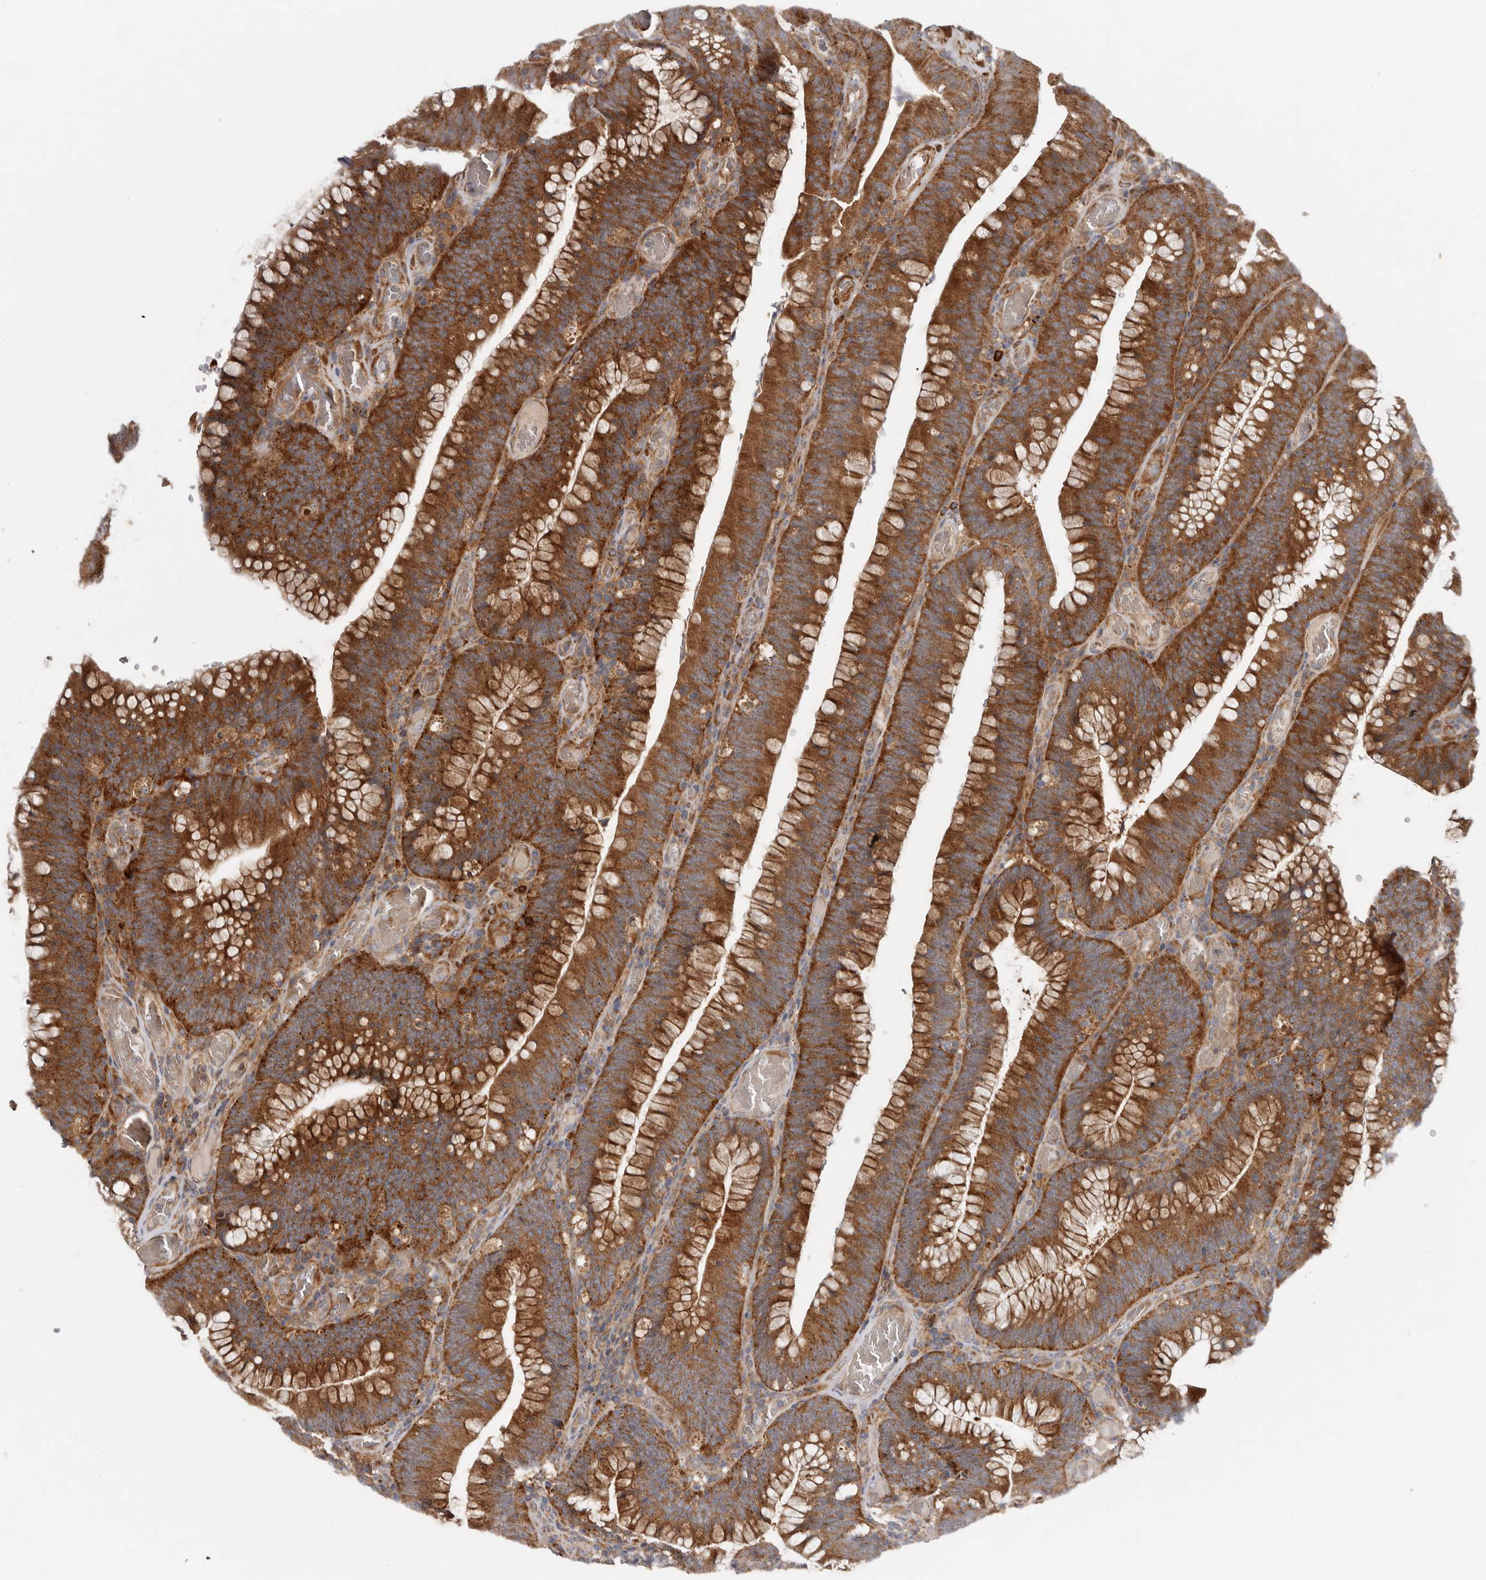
{"staining": {"intensity": "strong", "quantity": ">75%", "location": "cytoplasmic/membranous"}, "tissue": "colorectal cancer", "cell_type": "Tumor cells", "image_type": "cancer", "snomed": [{"axis": "morphology", "description": "Normal tissue, NOS"}, {"axis": "topography", "description": "Colon"}], "caption": "DAB immunohistochemical staining of human colorectal cancer exhibits strong cytoplasmic/membranous protein expression in approximately >75% of tumor cells. The protein of interest is stained brown, and the nuclei are stained in blue (DAB (3,3'-diaminobenzidine) IHC with brightfield microscopy, high magnification).", "gene": "GOT1L1", "patient": {"sex": "female", "age": 82}}